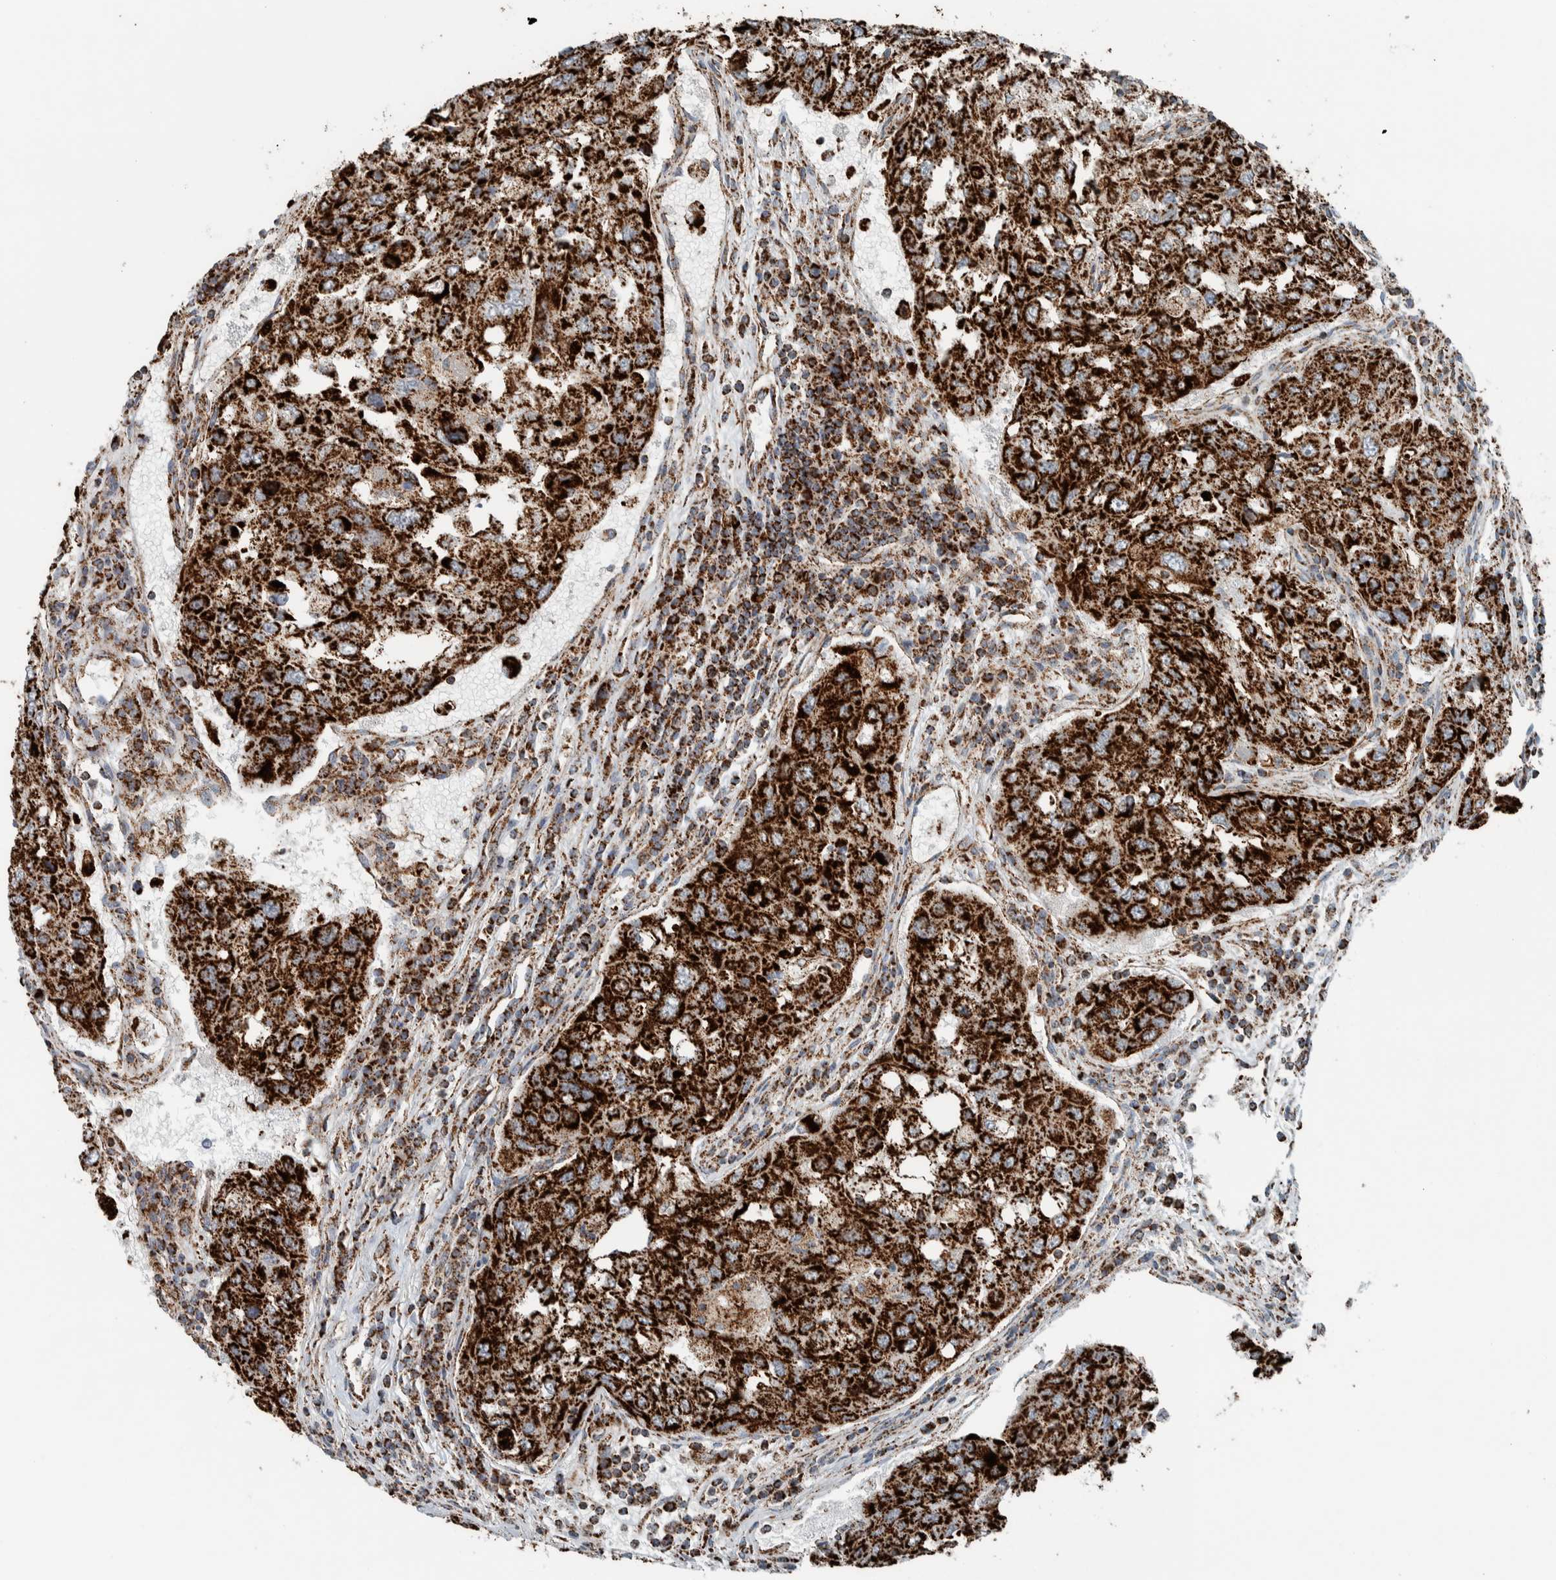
{"staining": {"intensity": "strong", "quantity": ">75%", "location": "cytoplasmic/membranous"}, "tissue": "urothelial cancer", "cell_type": "Tumor cells", "image_type": "cancer", "snomed": [{"axis": "morphology", "description": "Urothelial carcinoma, High grade"}, {"axis": "topography", "description": "Lymph node"}, {"axis": "topography", "description": "Urinary bladder"}], "caption": "The photomicrograph reveals staining of urothelial carcinoma (high-grade), revealing strong cytoplasmic/membranous protein staining (brown color) within tumor cells.", "gene": "CNTROB", "patient": {"sex": "male", "age": 51}}